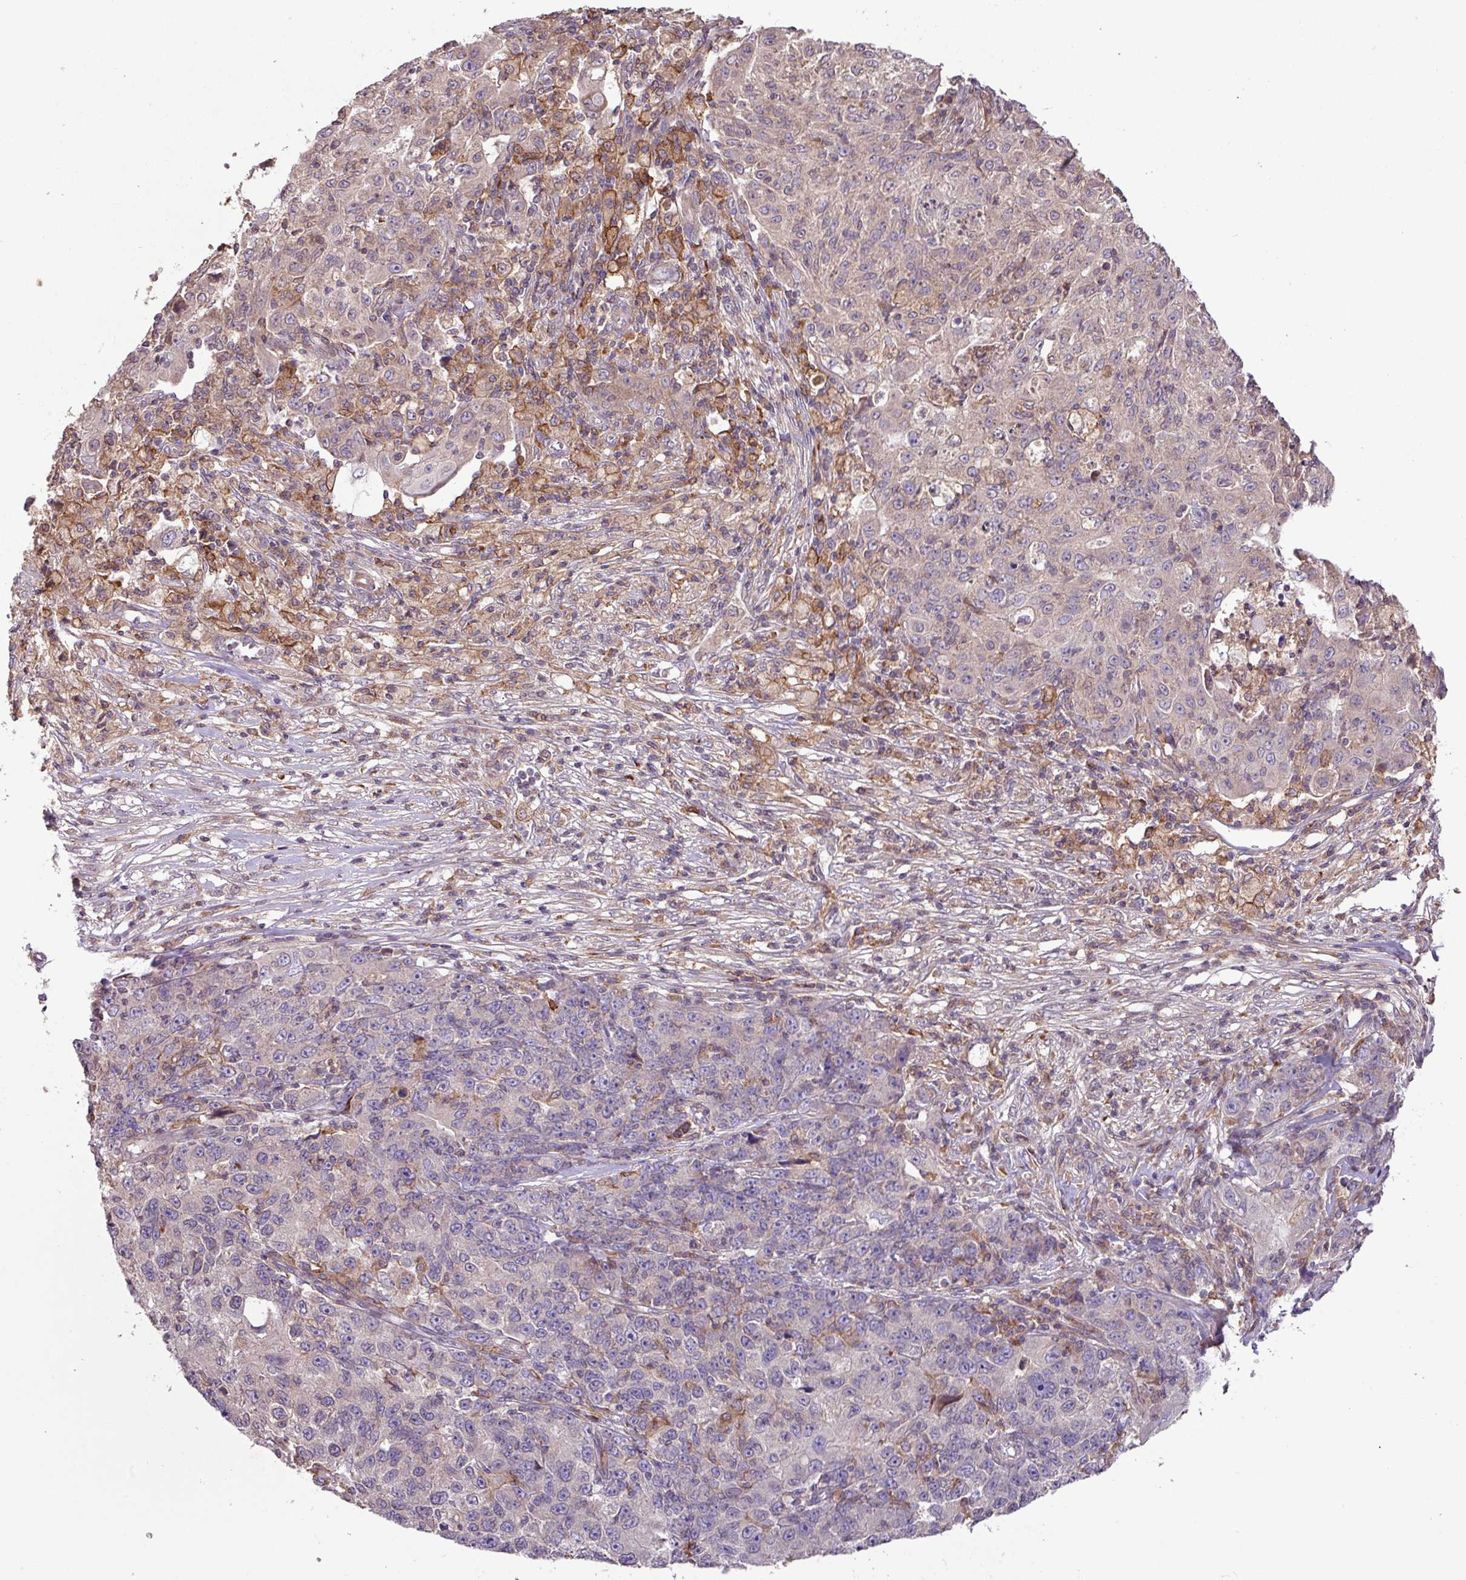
{"staining": {"intensity": "weak", "quantity": "<25%", "location": "cytoplasmic/membranous"}, "tissue": "ovarian cancer", "cell_type": "Tumor cells", "image_type": "cancer", "snomed": [{"axis": "morphology", "description": "Carcinoma, endometroid"}, {"axis": "topography", "description": "Ovary"}], "caption": "Histopathology image shows no protein positivity in tumor cells of ovarian cancer (endometroid carcinoma) tissue.", "gene": "ARHGEF25", "patient": {"sex": "female", "age": 42}}